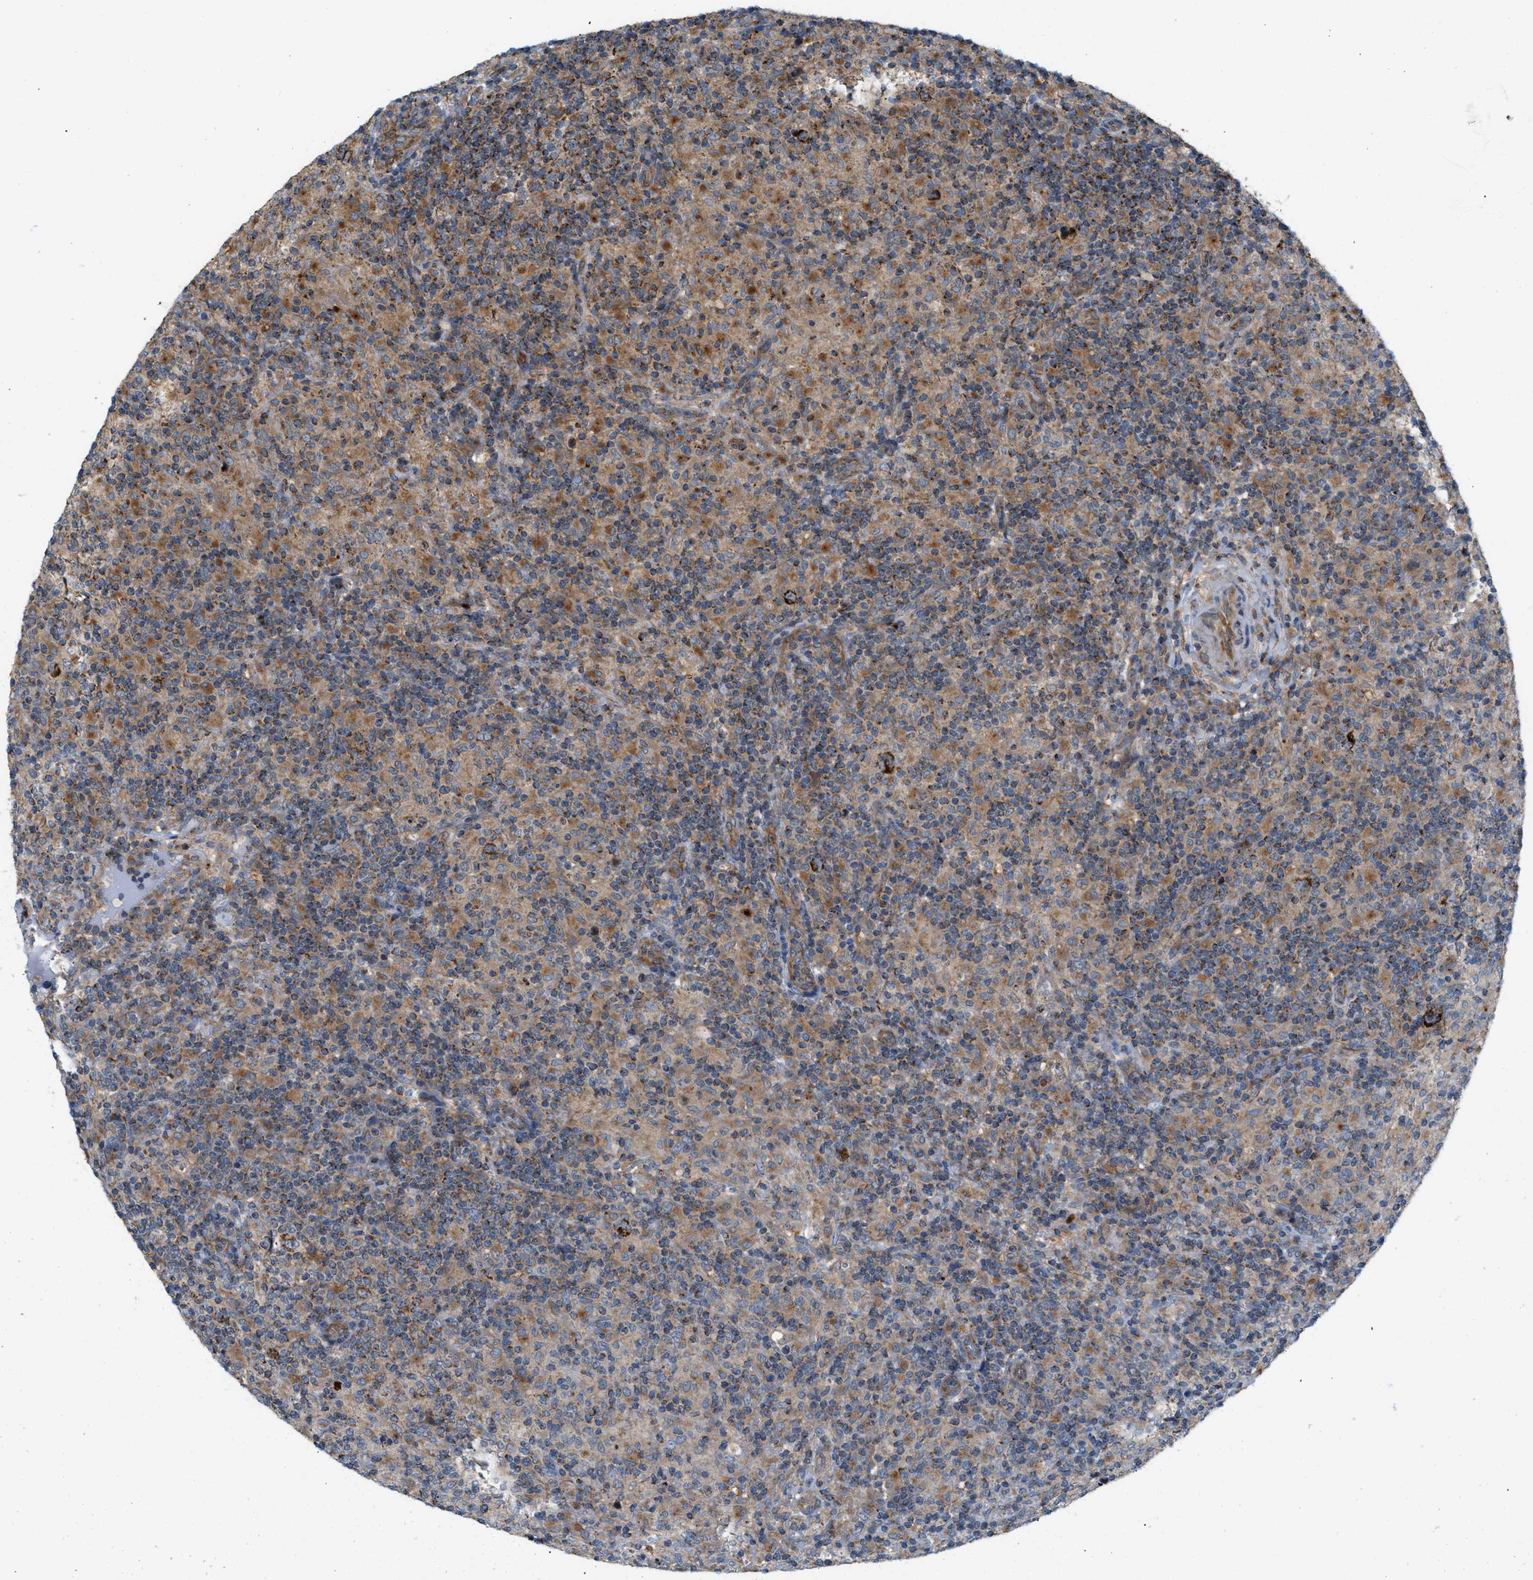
{"staining": {"intensity": "strong", "quantity": ">75%", "location": "cytoplasmic/membranous"}, "tissue": "lymphoma", "cell_type": "Tumor cells", "image_type": "cancer", "snomed": [{"axis": "morphology", "description": "Hodgkin's disease, NOS"}, {"axis": "topography", "description": "Lymph node"}], "caption": "Protein expression by immunohistochemistry reveals strong cytoplasmic/membranous expression in approximately >75% of tumor cells in Hodgkin's disease. Nuclei are stained in blue.", "gene": "PDCL", "patient": {"sex": "male", "age": 70}}